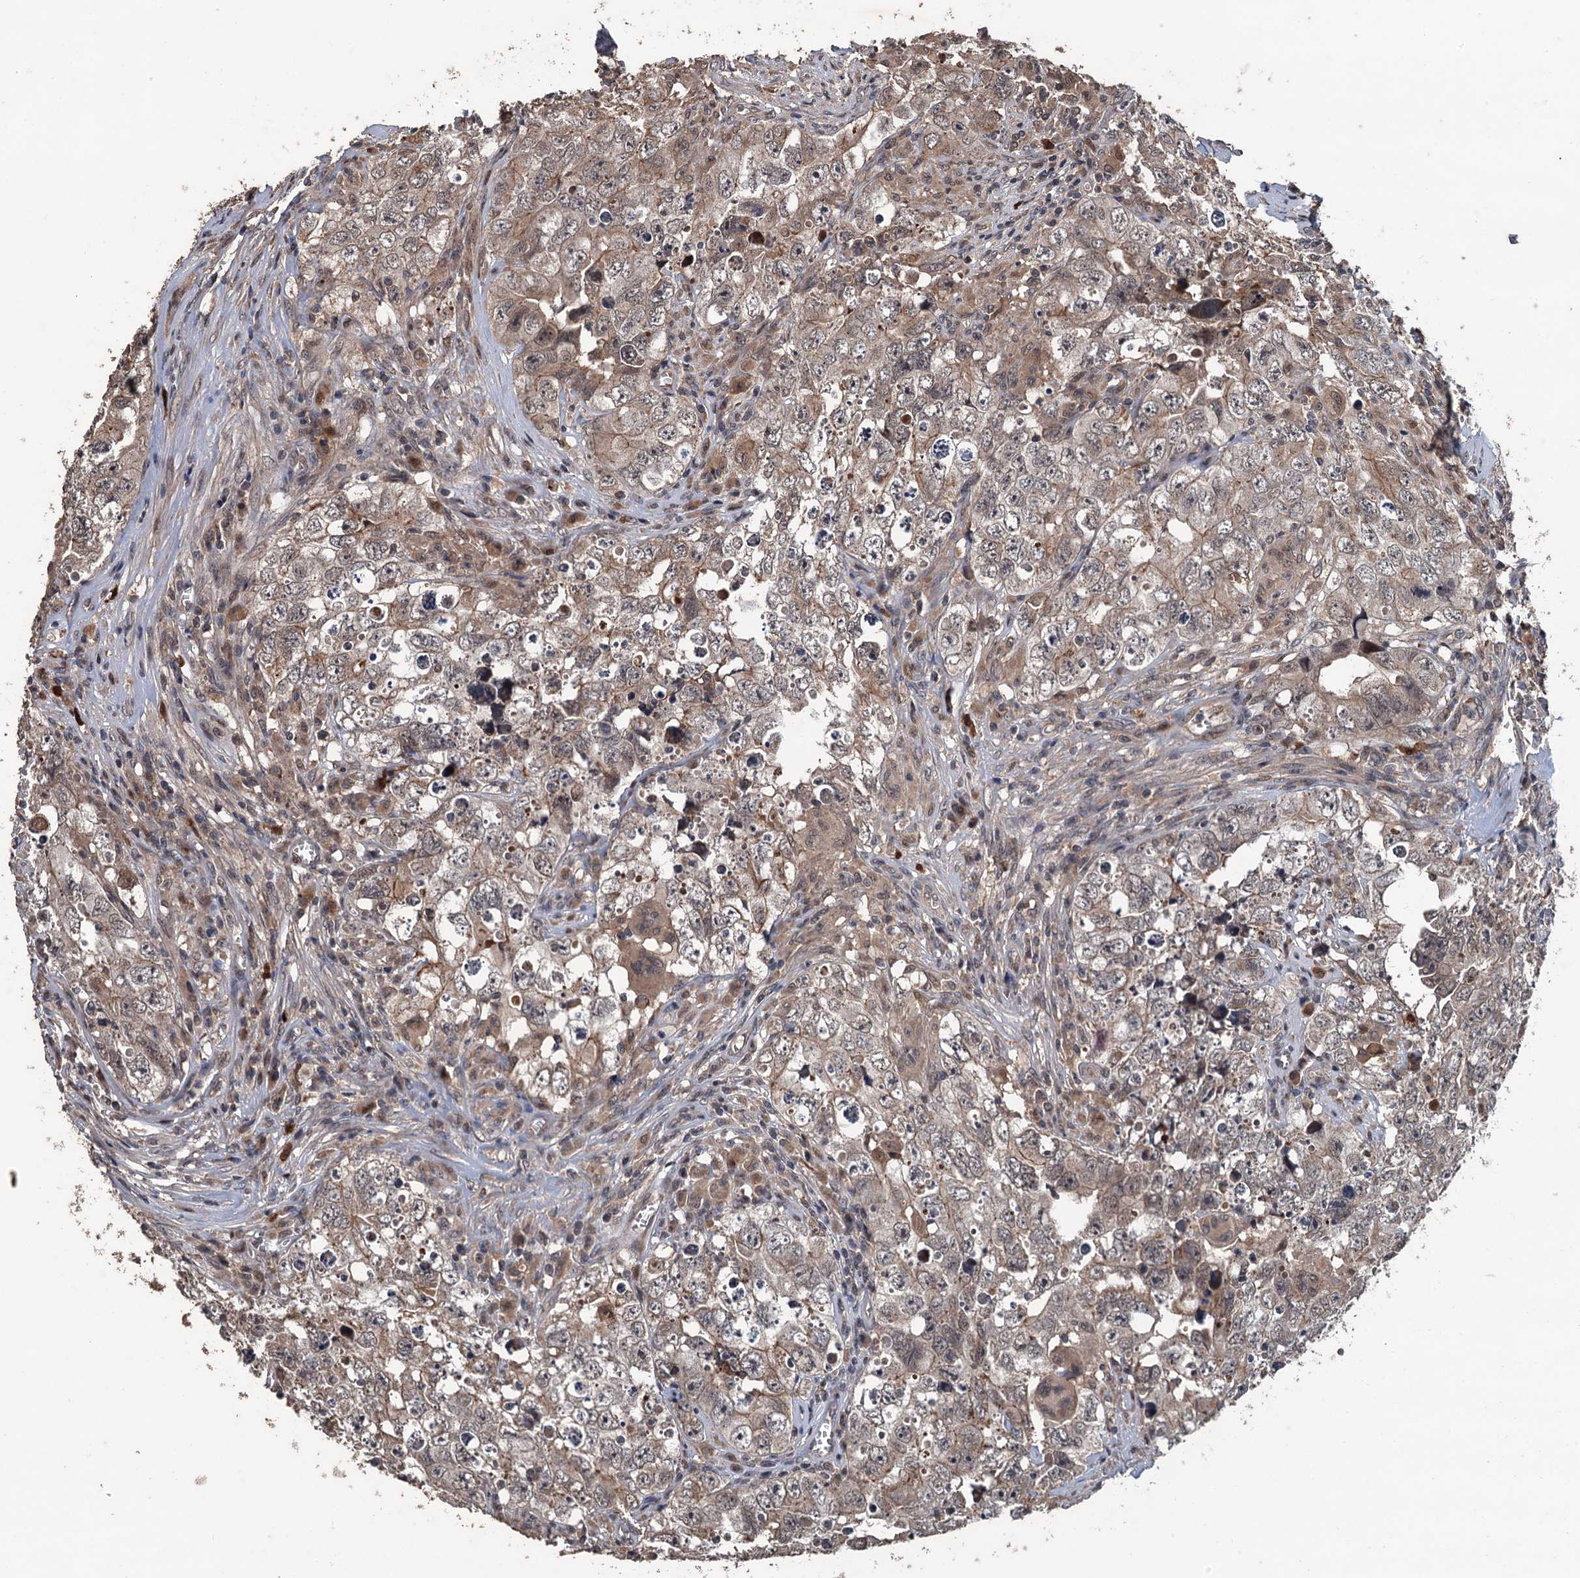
{"staining": {"intensity": "moderate", "quantity": "25%-75%", "location": "cytoplasmic/membranous,nuclear"}, "tissue": "testis cancer", "cell_type": "Tumor cells", "image_type": "cancer", "snomed": [{"axis": "morphology", "description": "Seminoma, NOS"}, {"axis": "morphology", "description": "Carcinoma, Embryonal, NOS"}, {"axis": "topography", "description": "Testis"}], "caption": "DAB (3,3'-diaminobenzidine) immunohistochemical staining of human seminoma (testis) shows moderate cytoplasmic/membranous and nuclear protein staining in about 25%-75% of tumor cells.", "gene": "ZNF438", "patient": {"sex": "male", "age": 43}}